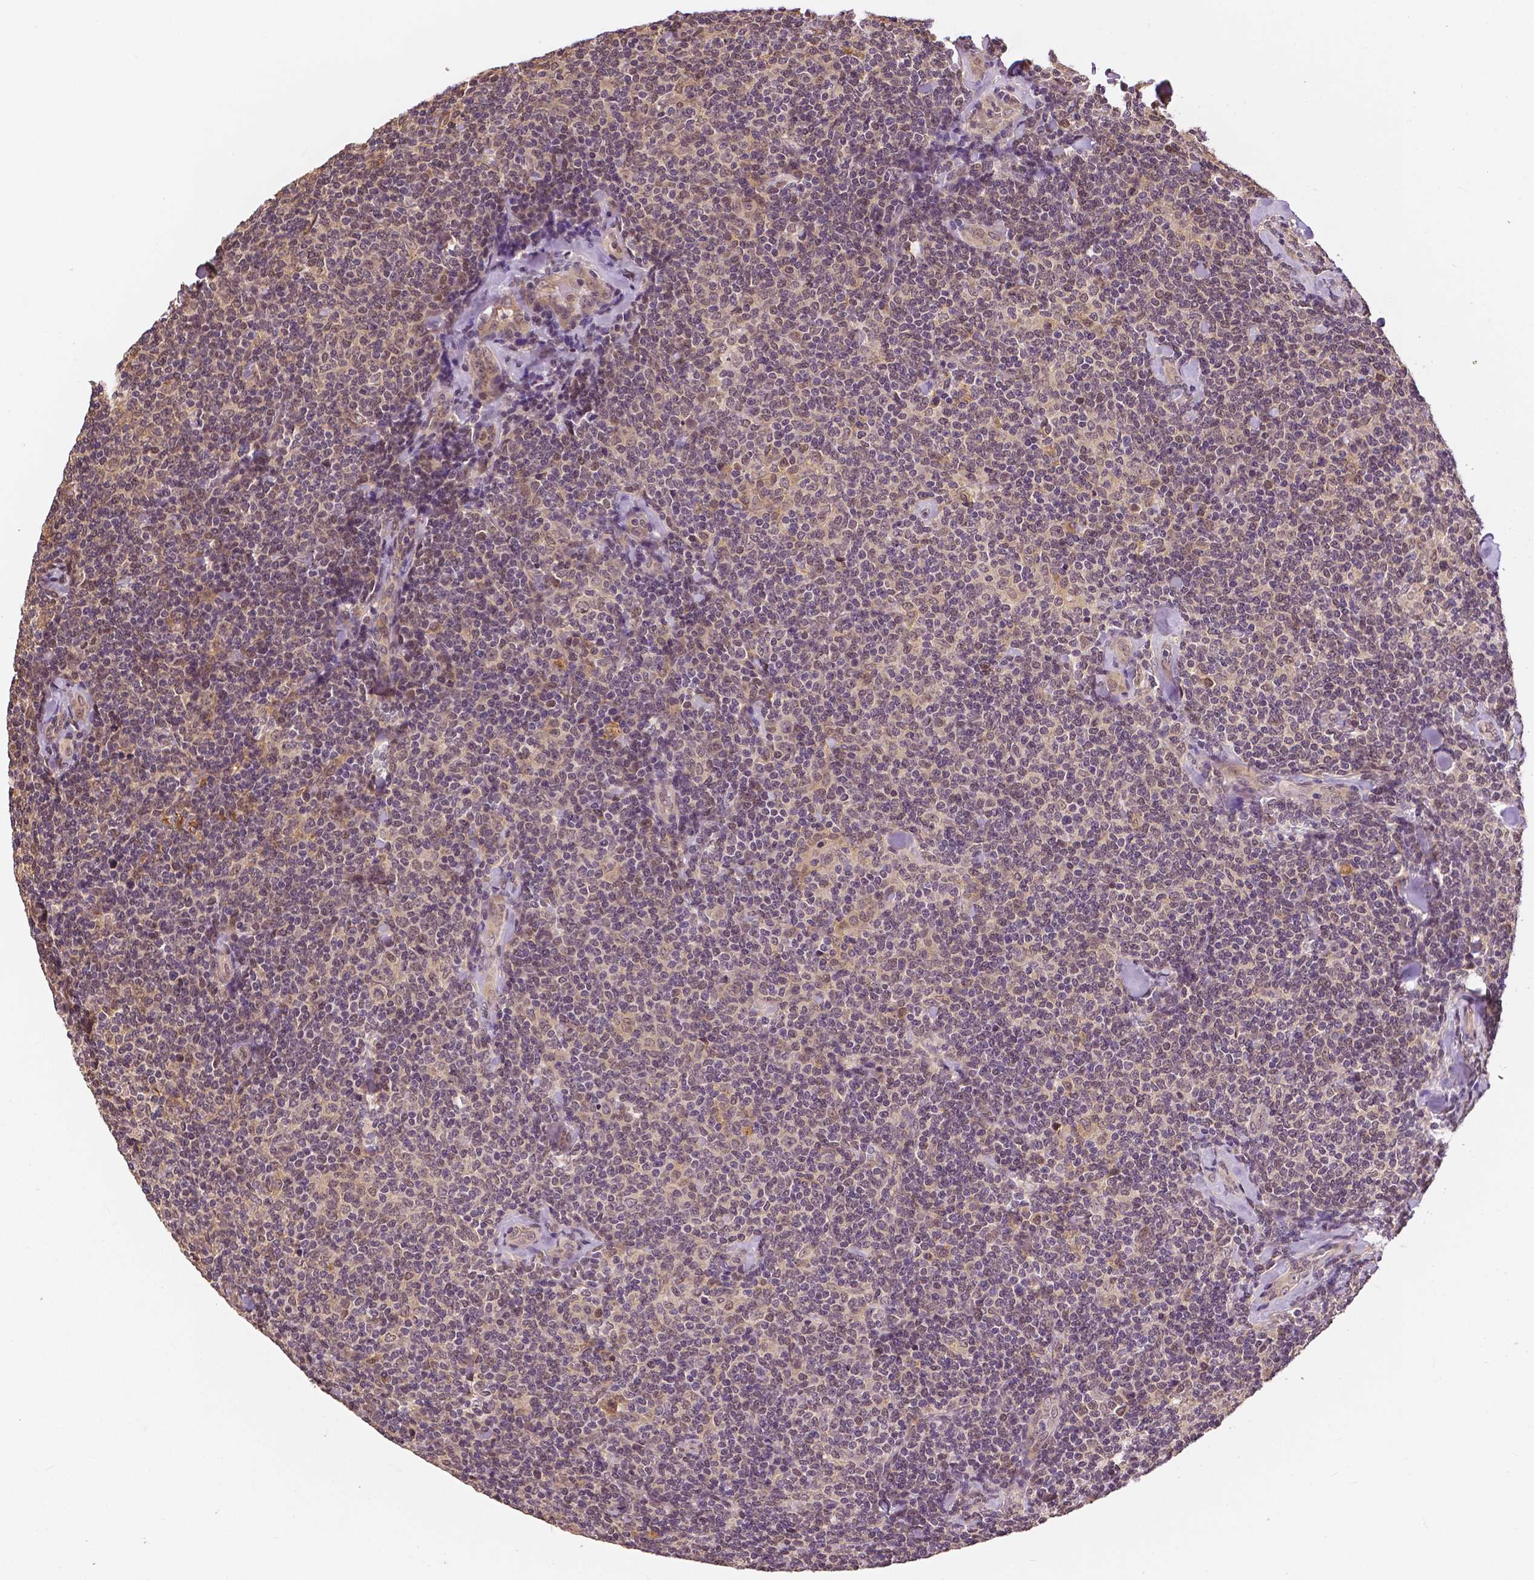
{"staining": {"intensity": "negative", "quantity": "none", "location": "none"}, "tissue": "lymphoma", "cell_type": "Tumor cells", "image_type": "cancer", "snomed": [{"axis": "morphology", "description": "Malignant lymphoma, non-Hodgkin's type, Low grade"}, {"axis": "topography", "description": "Lymph node"}], "caption": "Human lymphoma stained for a protein using immunohistochemistry demonstrates no positivity in tumor cells.", "gene": "MAP1LC3B", "patient": {"sex": "female", "age": 56}}